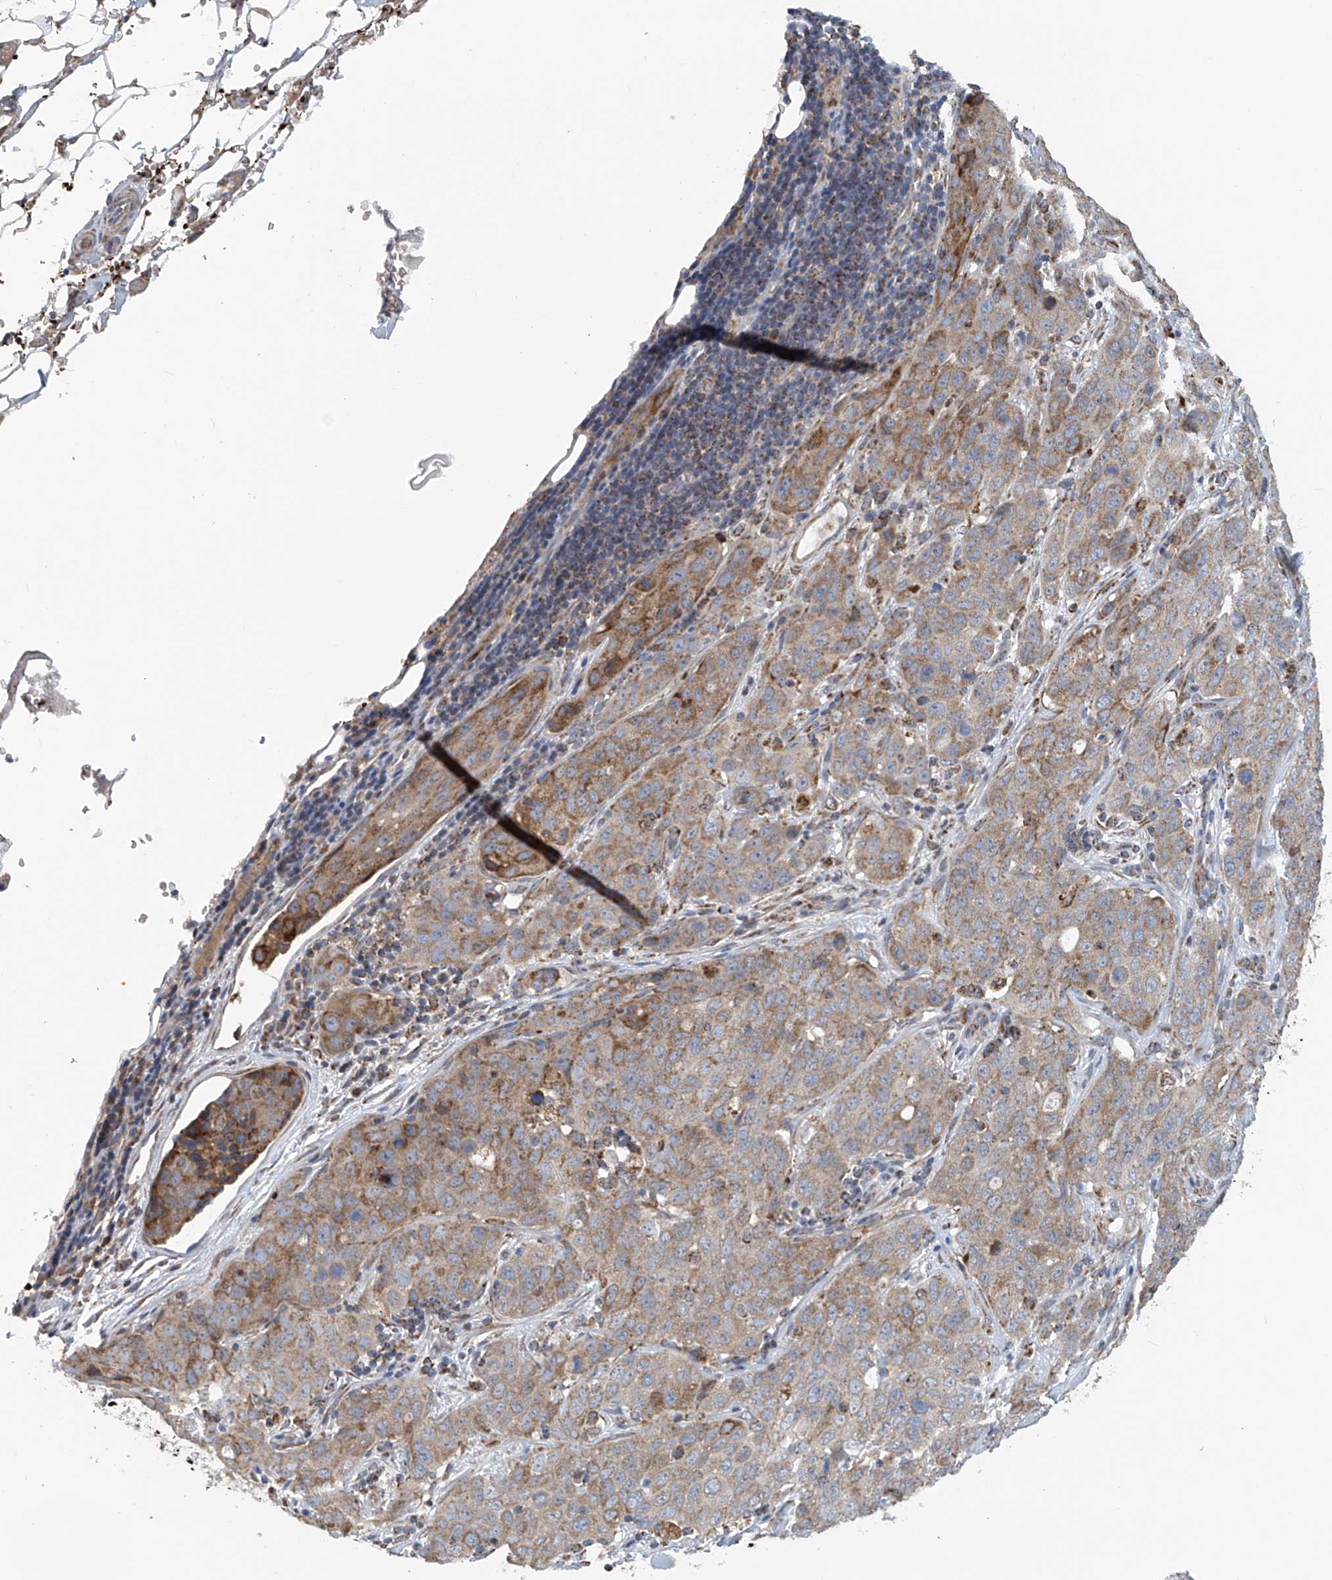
{"staining": {"intensity": "moderate", "quantity": "25%-75%", "location": "cytoplasmic/membranous"}, "tissue": "stomach cancer", "cell_type": "Tumor cells", "image_type": "cancer", "snomed": [{"axis": "morphology", "description": "Normal tissue, NOS"}, {"axis": "morphology", "description": "Adenocarcinoma, NOS"}, {"axis": "topography", "description": "Lymph node"}, {"axis": "topography", "description": "Stomach"}], "caption": "Tumor cells reveal moderate cytoplasmic/membranous staining in about 25%-75% of cells in stomach adenocarcinoma. (Brightfield microscopy of DAB IHC at high magnification).", "gene": "COMMD1", "patient": {"sex": "male", "age": 48}}